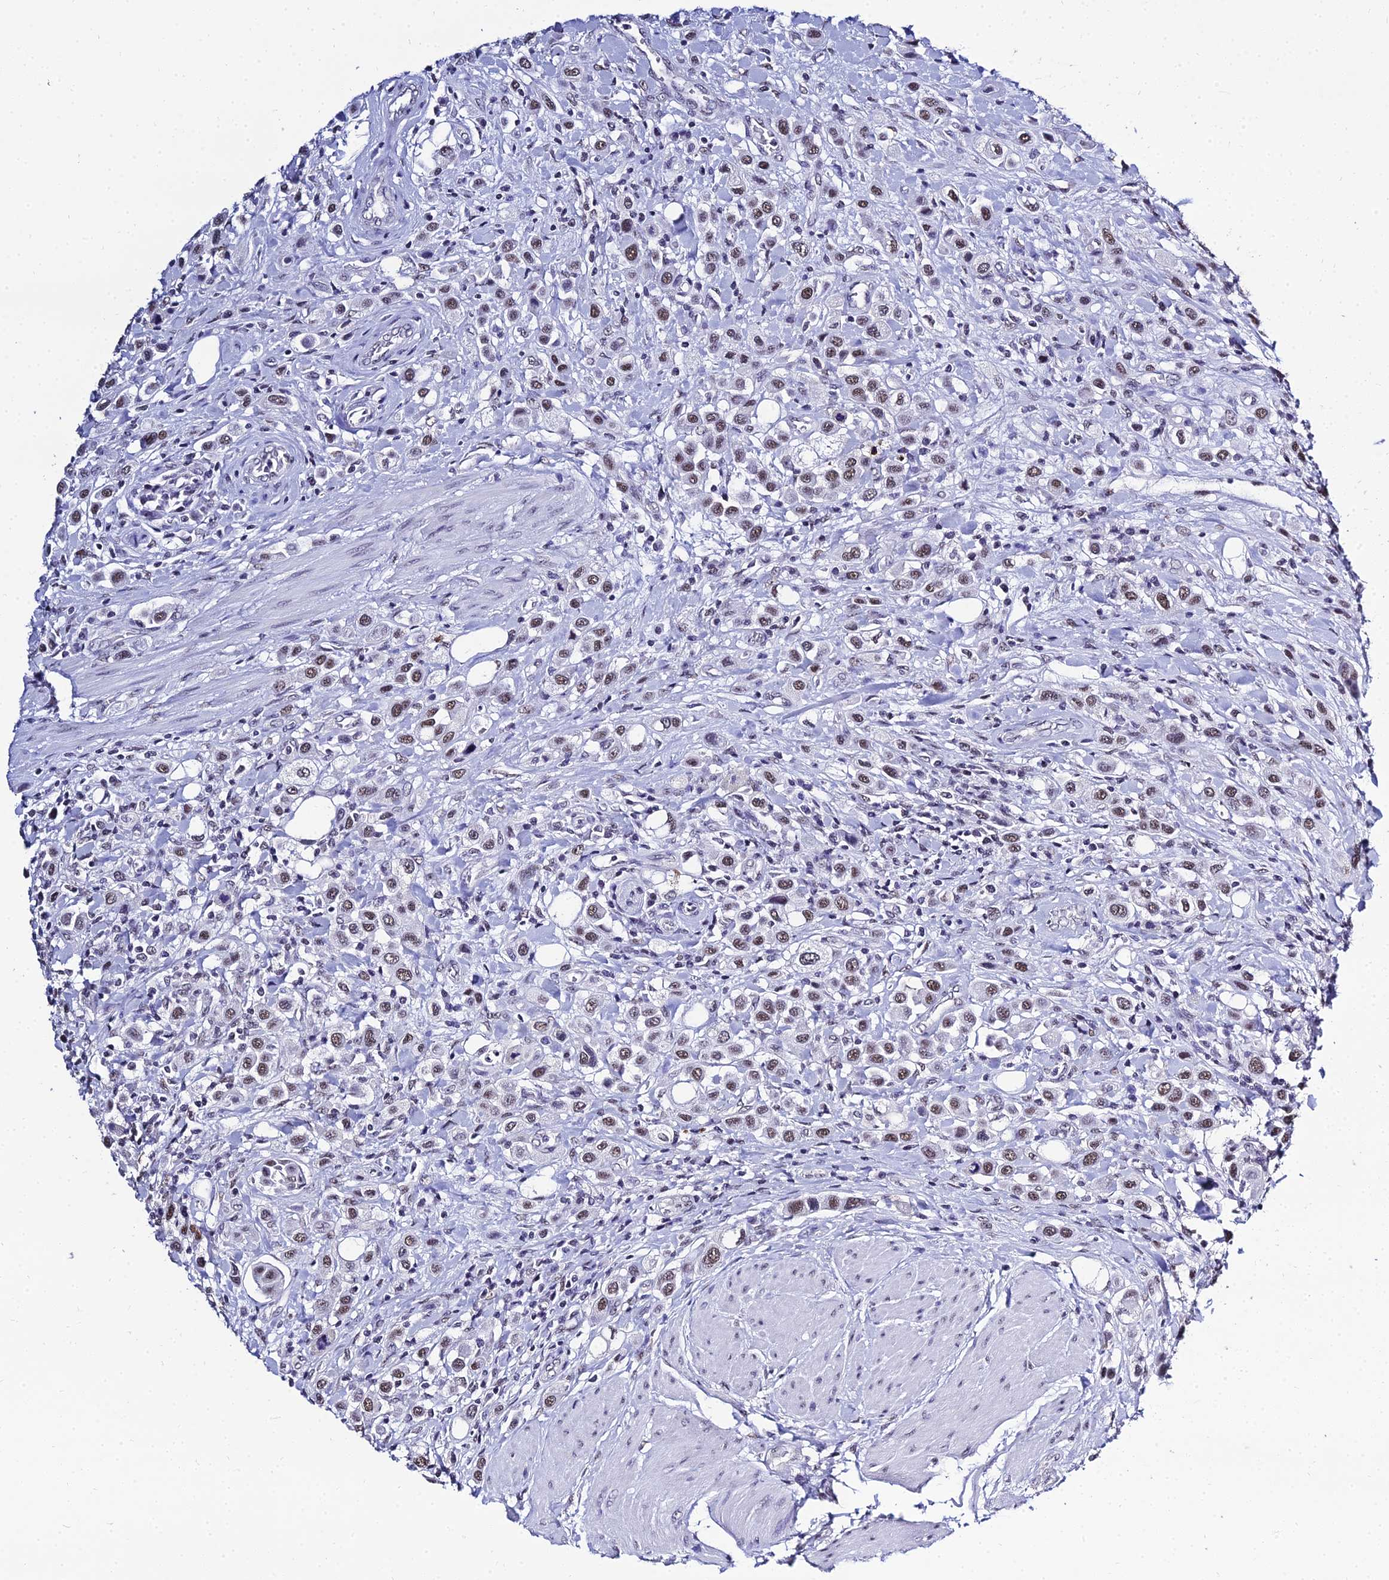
{"staining": {"intensity": "moderate", "quantity": ">75%", "location": "nuclear"}, "tissue": "urothelial cancer", "cell_type": "Tumor cells", "image_type": "cancer", "snomed": [{"axis": "morphology", "description": "Urothelial carcinoma, High grade"}, {"axis": "topography", "description": "Urinary bladder"}], "caption": "A micrograph of human urothelial carcinoma (high-grade) stained for a protein shows moderate nuclear brown staining in tumor cells.", "gene": "PPP4R2", "patient": {"sex": "male", "age": 50}}